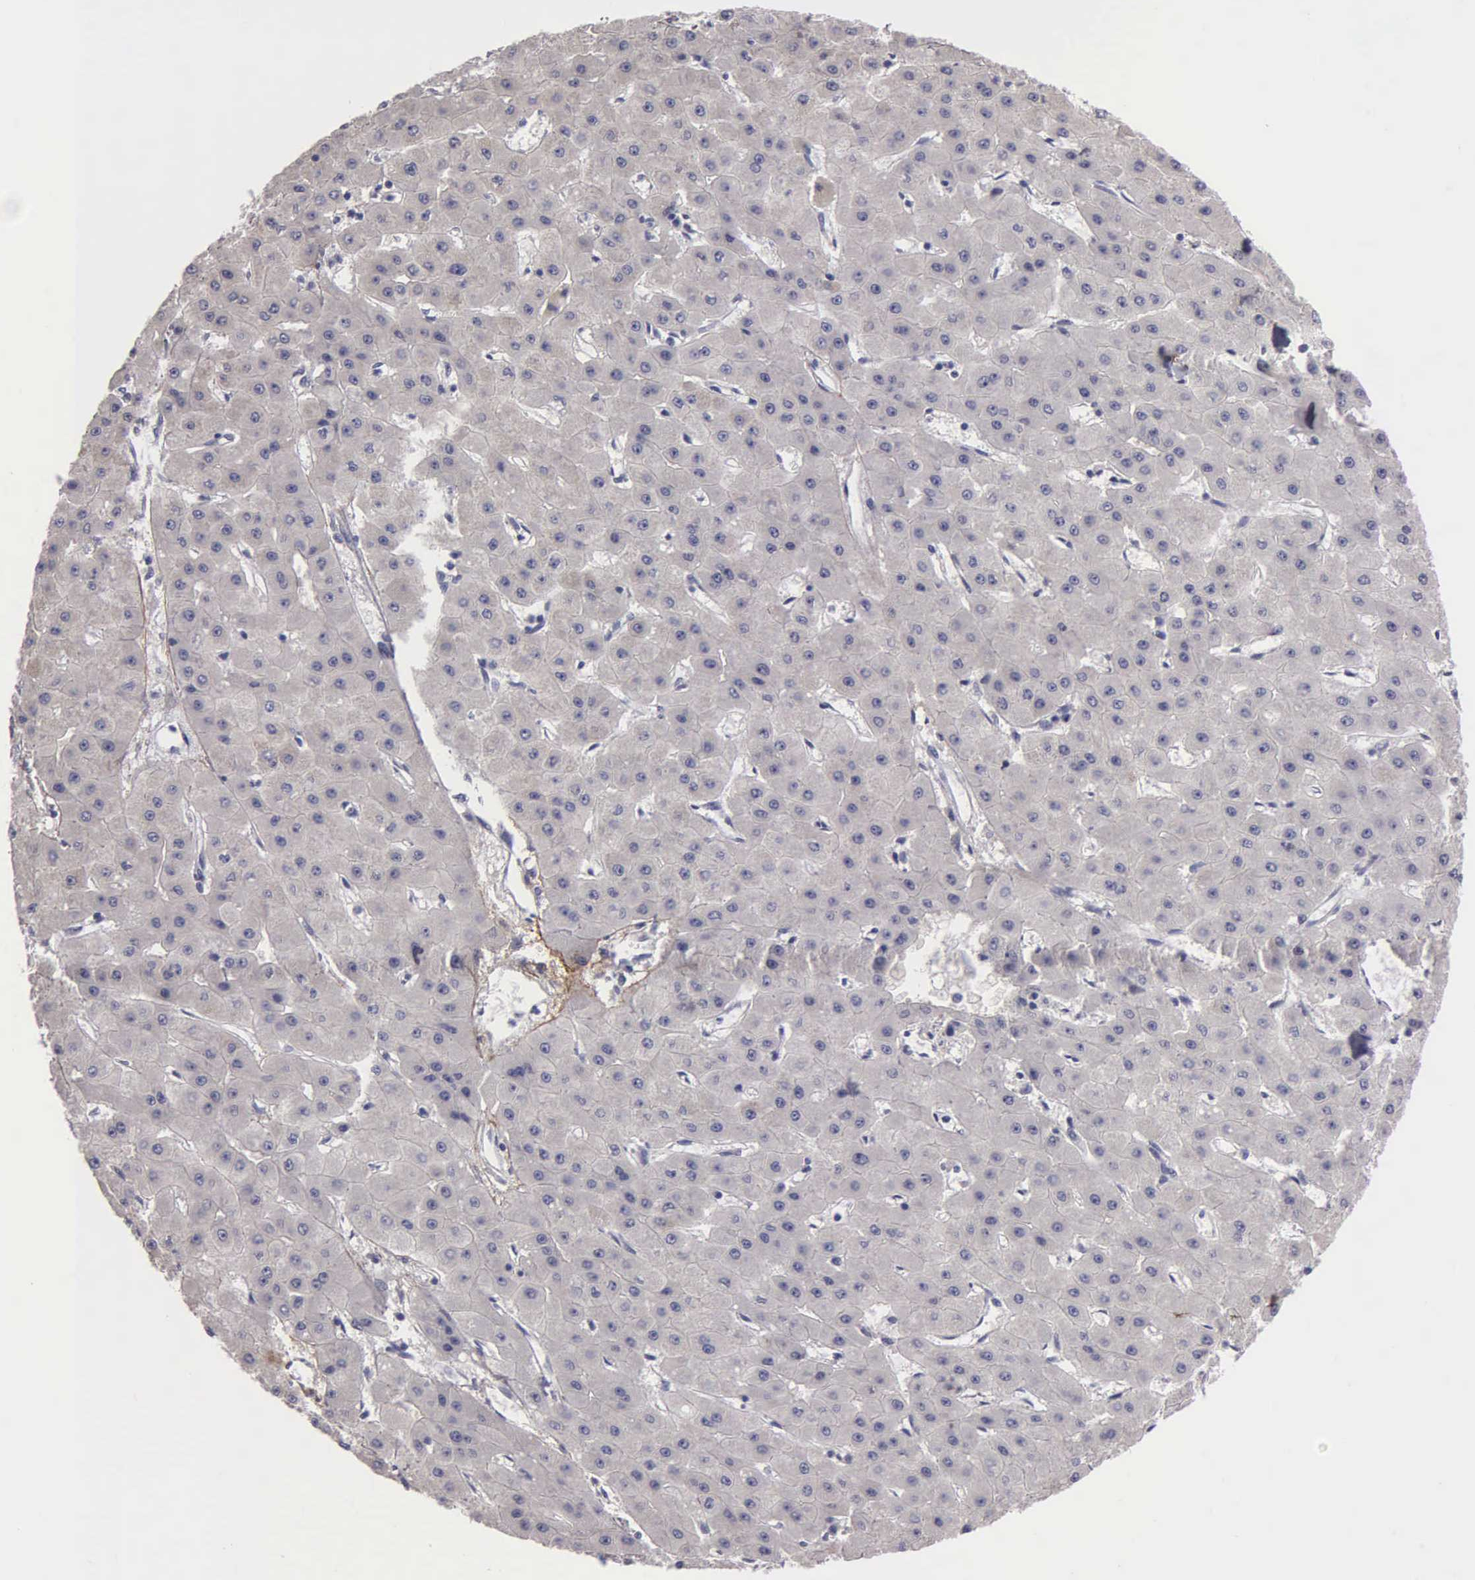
{"staining": {"intensity": "negative", "quantity": "none", "location": "none"}, "tissue": "liver cancer", "cell_type": "Tumor cells", "image_type": "cancer", "snomed": [{"axis": "morphology", "description": "Carcinoma, Hepatocellular, NOS"}, {"axis": "topography", "description": "Liver"}], "caption": "Immunohistochemical staining of liver hepatocellular carcinoma displays no significant staining in tumor cells.", "gene": "FBLN5", "patient": {"sex": "female", "age": 52}}